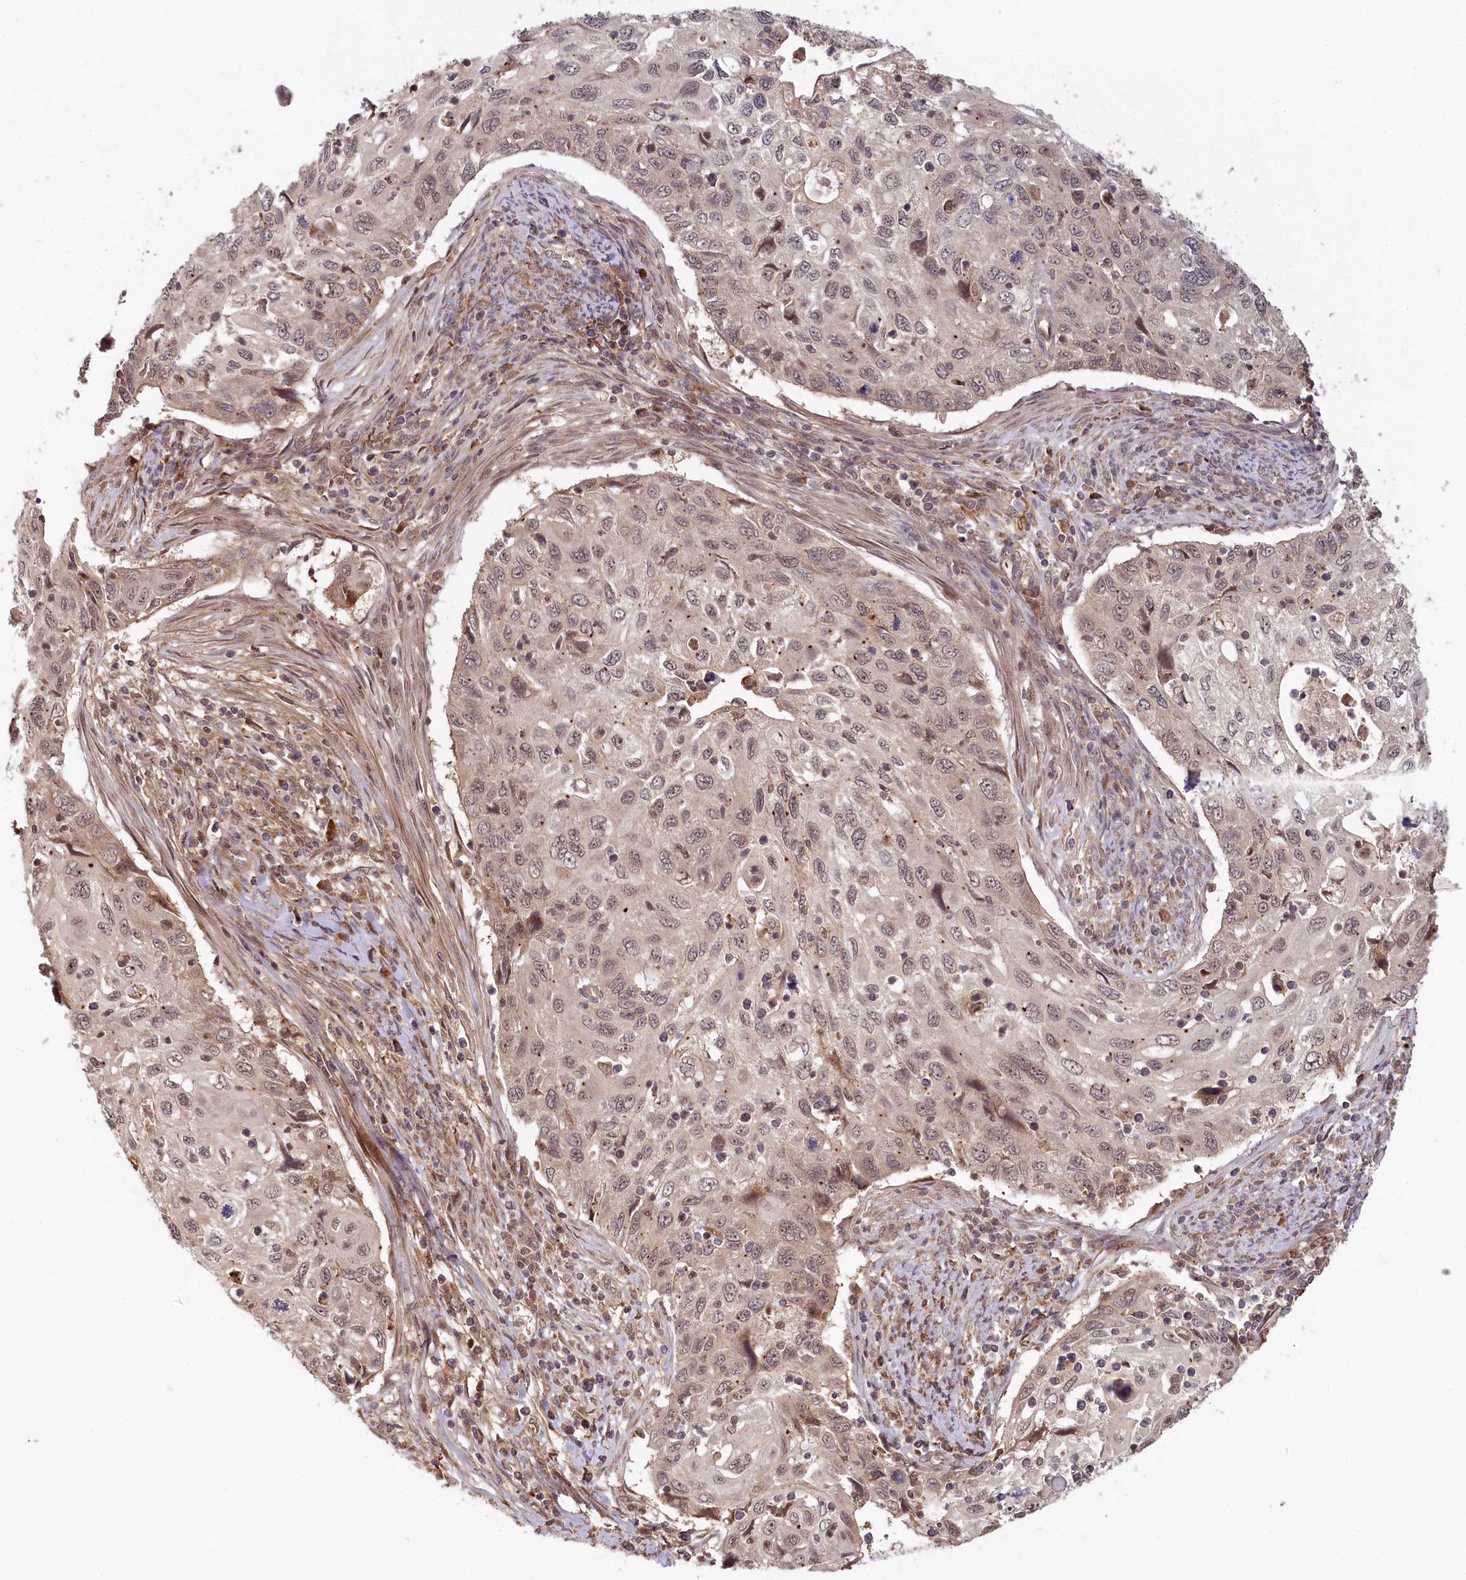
{"staining": {"intensity": "weak", "quantity": "<25%", "location": "cytoplasmic/membranous,nuclear"}, "tissue": "cervical cancer", "cell_type": "Tumor cells", "image_type": "cancer", "snomed": [{"axis": "morphology", "description": "Squamous cell carcinoma, NOS"}, {"axis": "topography", "description": "Cervix"}], "caption": "High power microscopy photomicrograph of an immunohistochemistry photomicrograph of cervical squamous cell carcinoma, revealing no significant positivity in tumor cells.", "gene": "WAPL", "patient": {"sex": "female", "age": 70}}